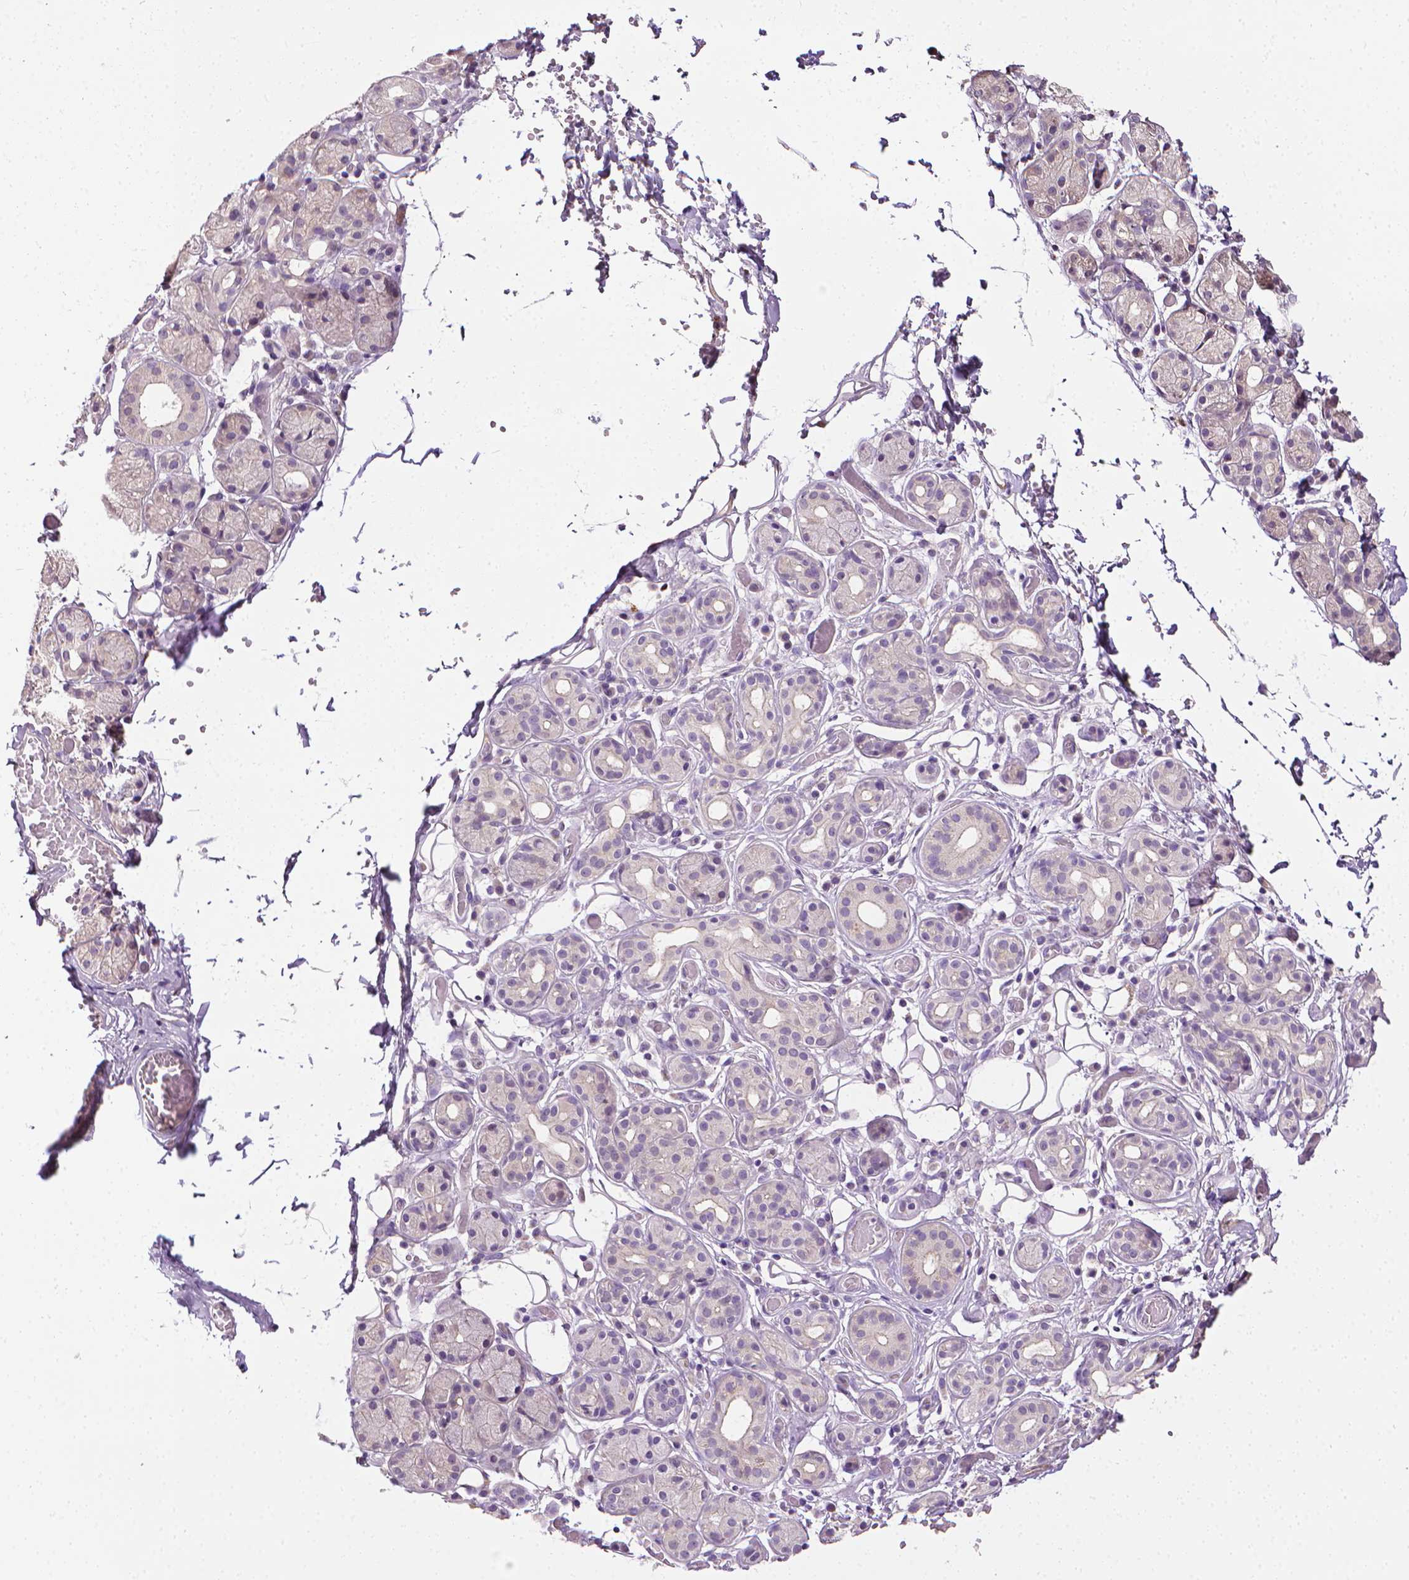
{"staining": {"intensity": "negative", "quantity": "none", "location": "none"}, "tissue": "salivary gland", "cell_type": "Glandular cells", "image_type": "normal", "snomed": [{"axis": "morphology", "description": "Normal tissue, NOS"}, {"axis": "topography", "description": "Salivary gland"}, {"axis": "topography", "description": "Peripheral nerve tissue"}], "caption": "Immunohistochemical staining of unremarkable human salivary gland displays no significant expression in glandular cells.", "gene": "MCOLN3", "patient": {"sex": "male", "age": 71}}